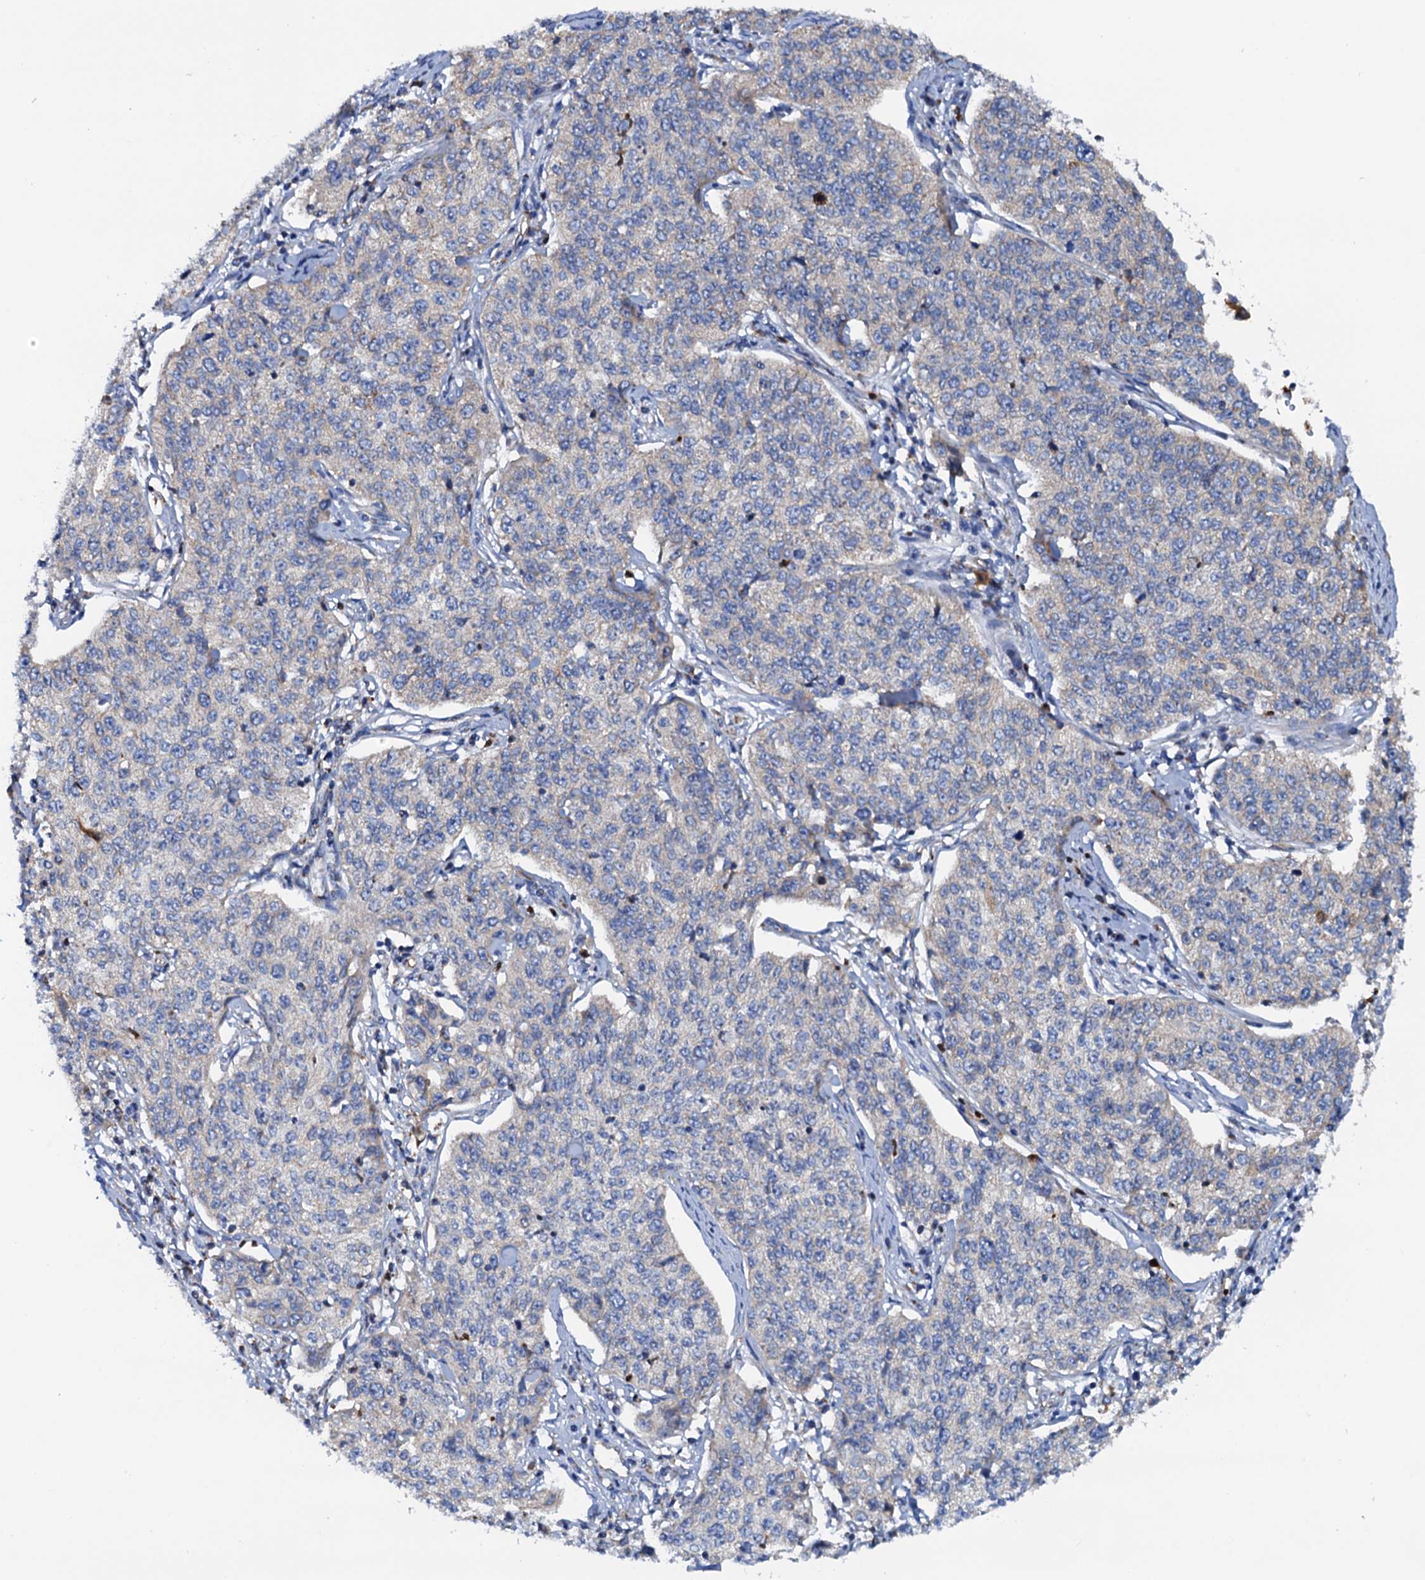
{"staining": {"intensity": "negative", "quantity": "none", "location": "none"}, "tissue": "cervical cancer", "cell_type": "Tumor cells", "image_type": "cancer", "snomed": [{"axis": "morphology", "description": "Squamous cell carcinoma, NOS"}, {"axis": "topography", "description": "Cervix"}], "caption": "This micrograph is of cervical cancer stained with immunohistochemistry to label a protein in brown with the nuclei are counter-stained blue. There is no expression in tumor cells.", "gene": "RASSF9", "patient": {"sex": "female", "age": 35}}